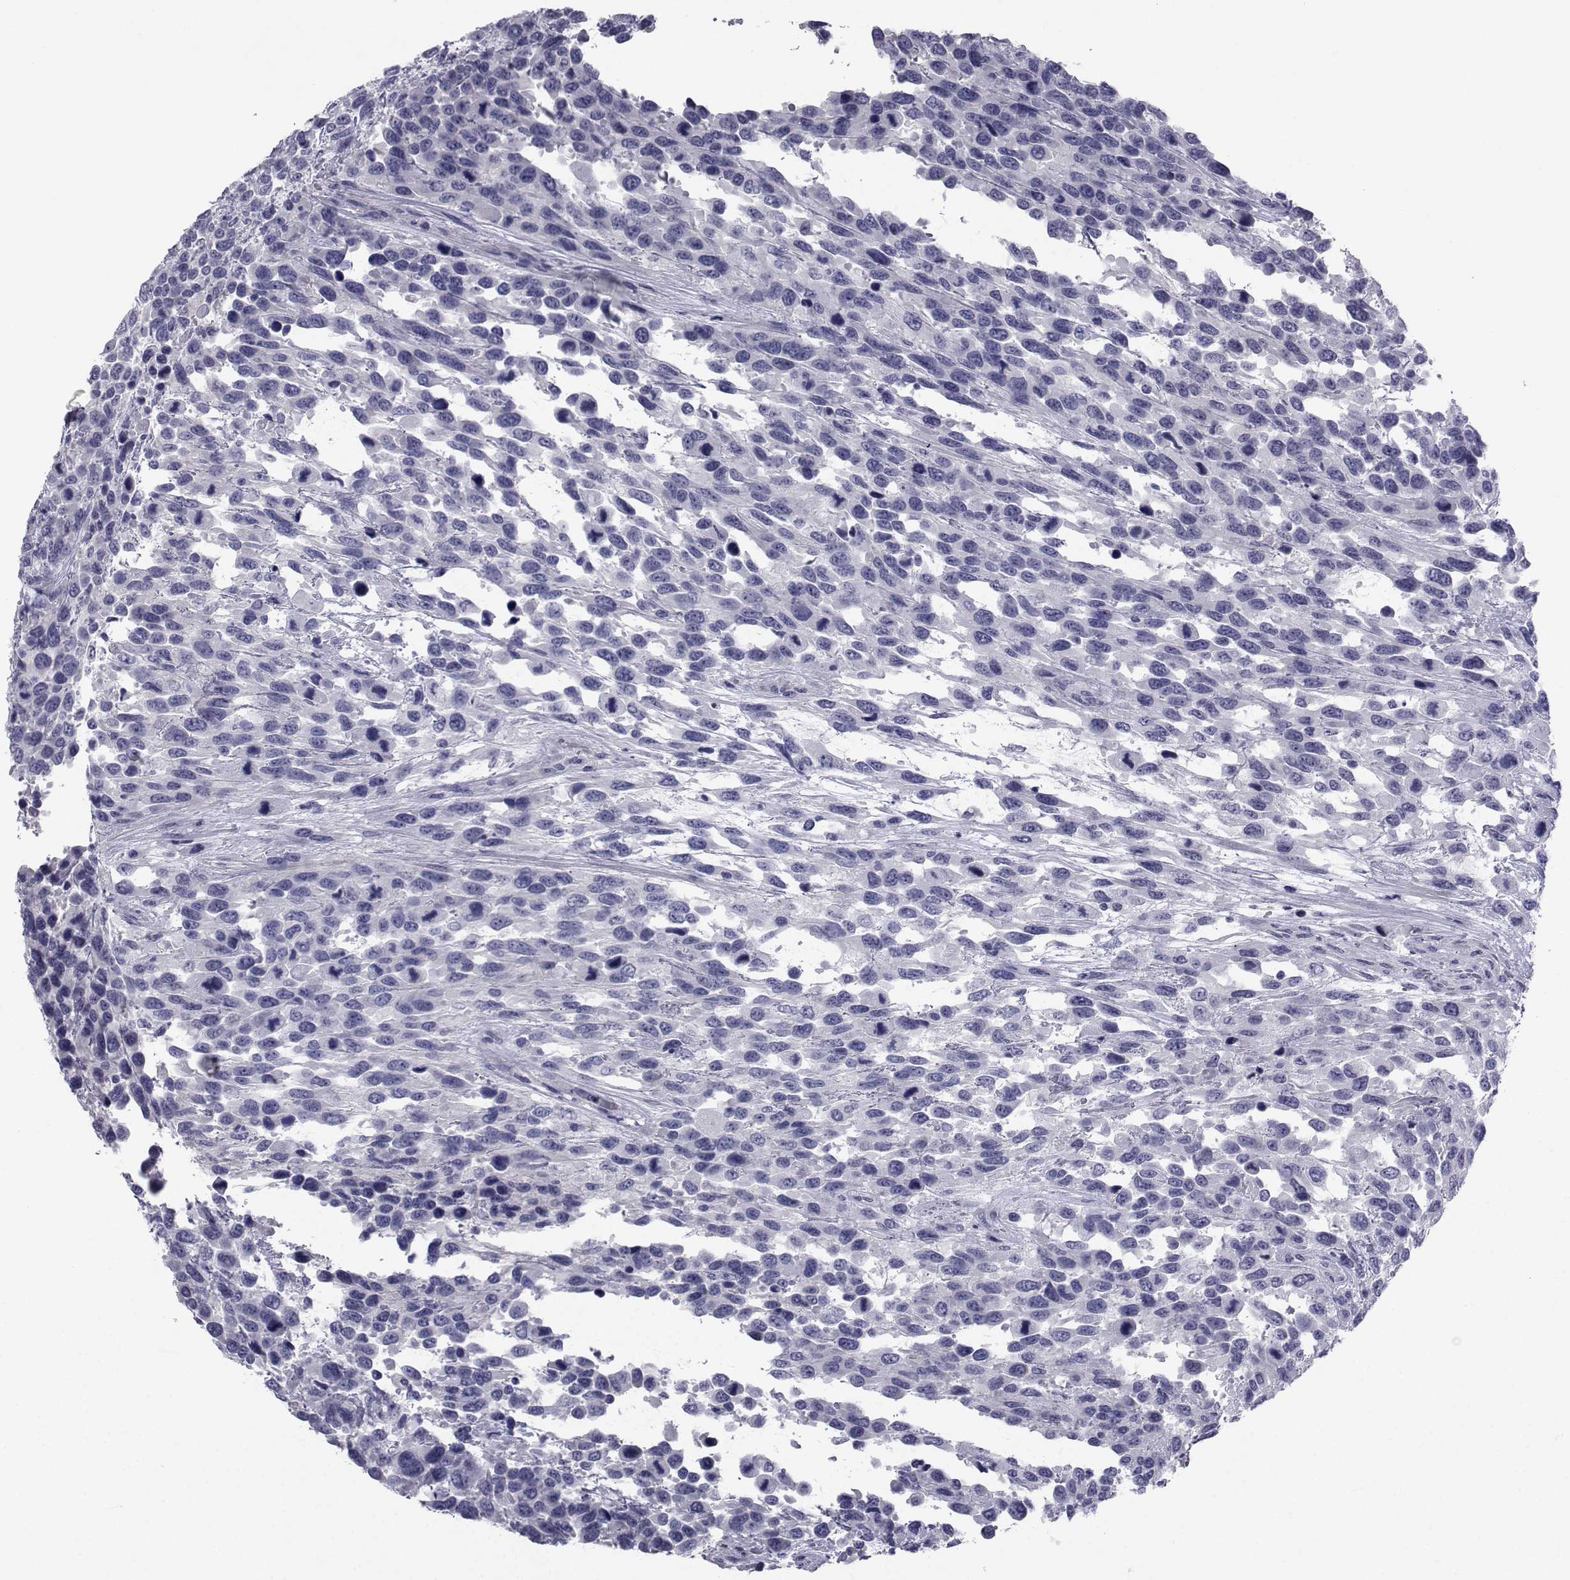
{"staining": {"intensity": "negative", "quantity": "none", "location": "none"}, "tissue": "urothelial cancer", "cell_type": "Tumor cells", "image_type": "cancer", "snomed": [{"axis": "morphology", "description": "Urothelial carcinoma, High grade"}, {"axis": "topography", "description": "Urinary bladder"}], "caption": "There is no significant staining in tumor cells of high-grade urothelial carcinoma.", "gene": "CHRNA1", "patient": {"sex": "female", "age": 70}}